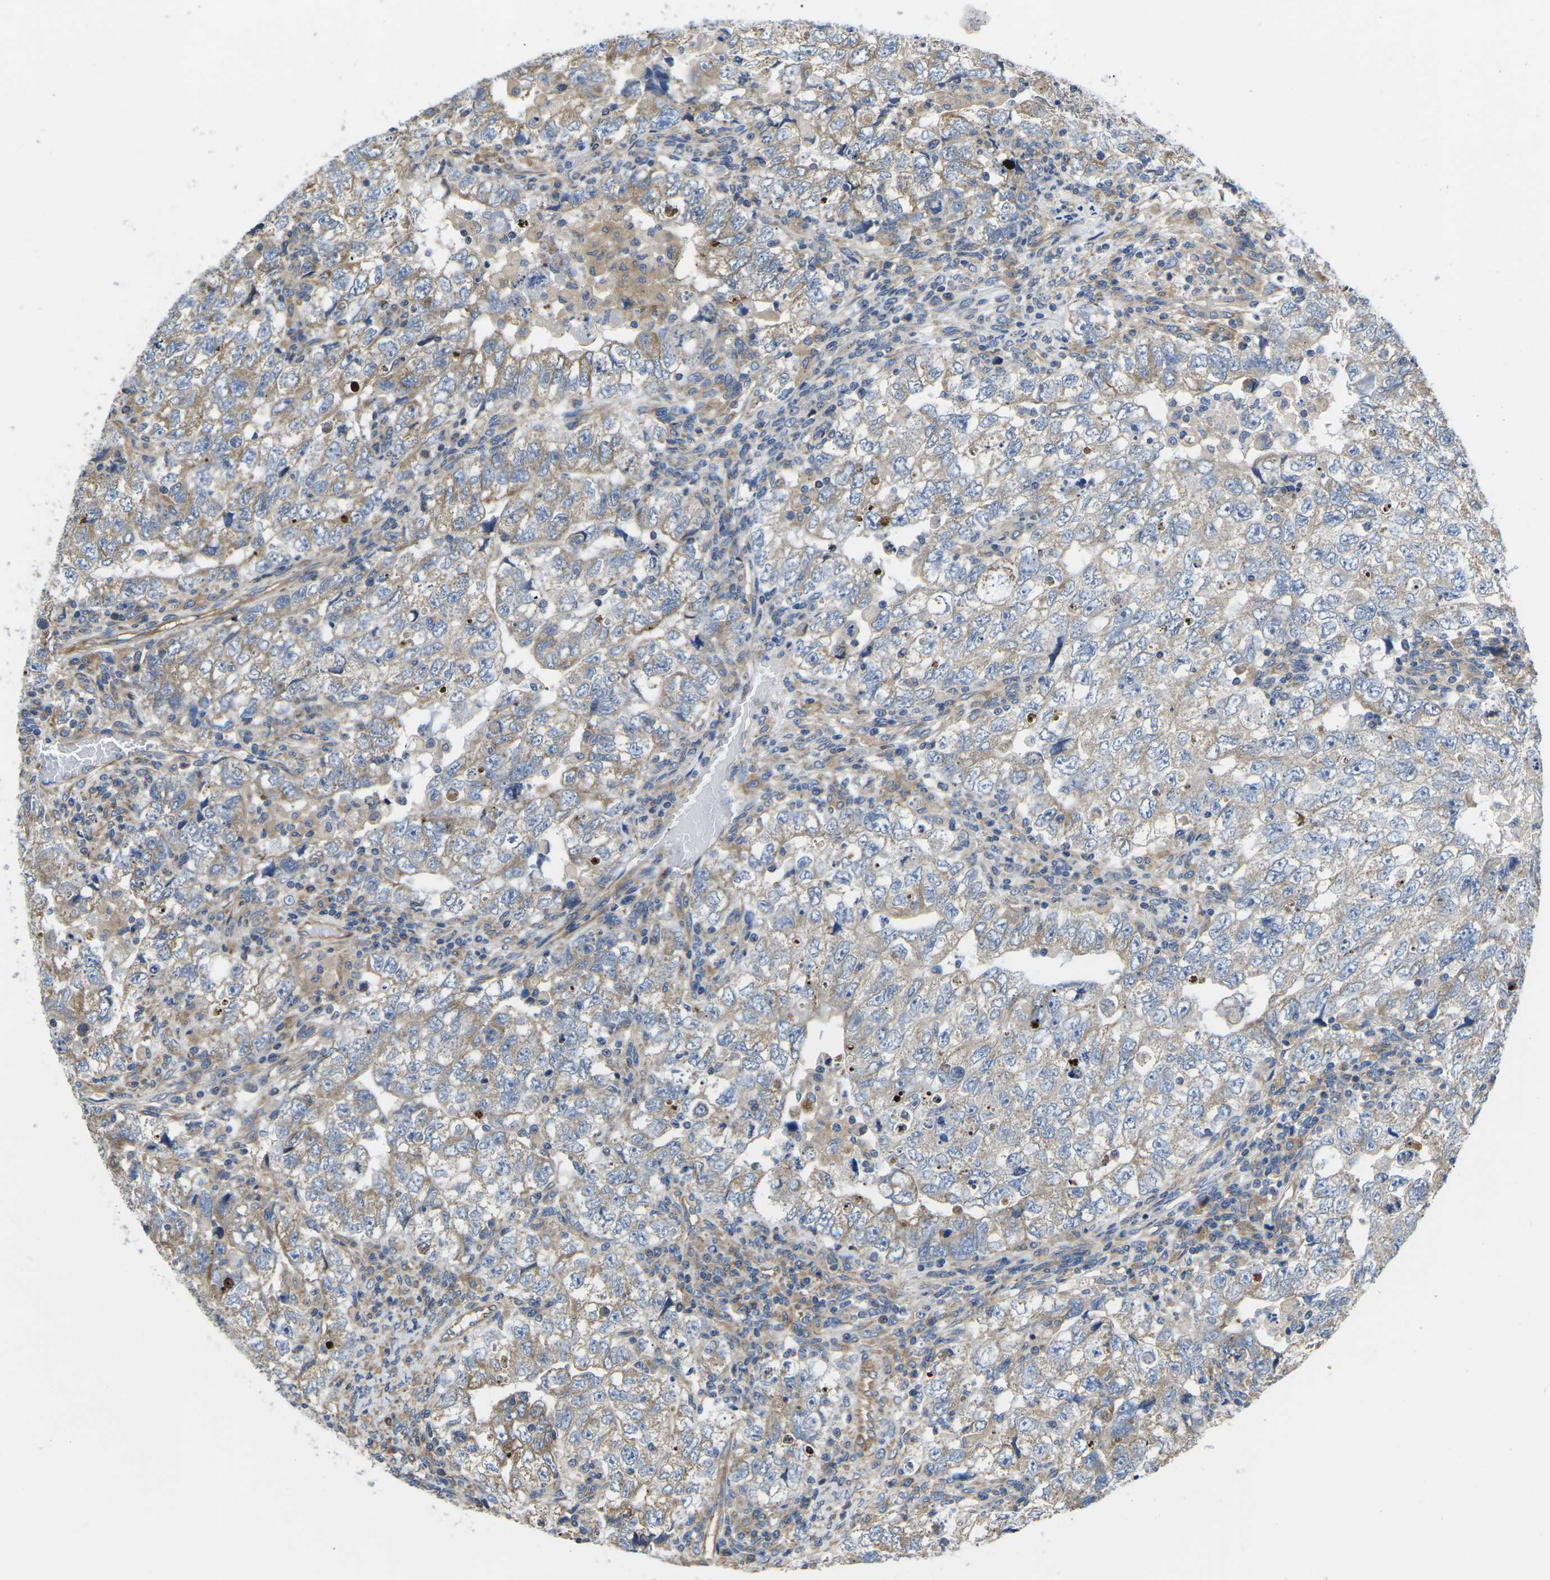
{"staining": {"intensity": "weak", "quantity": ">75%", "location": "cytoplasmic/membranous"}, "tissue": "testis cancer", "cell_type": "Tumor cells", "image_type": "cancer", "snomed": [{"axis": "morphology", "description": "Seminoma, NOS"}, {"axis": "topography", "description": "Testis"}], "caption": "High-magnification brightfield microscopy of testis cancer stained with DAB (3,3'-diaminobenzidine) (brown) and counterstained with hematoxylin (blue). tumor cells exhibit weak cytoplasmic/membranous expression is present in about>75% of cells. The staining was performed using DAB to visualize the protein expression in brown, while the nuclei were stained in blue with hematoxylin (Magnification: 20x).", "gene": "TMEFF2", "patient": {"sex": "male", "age": 22}}